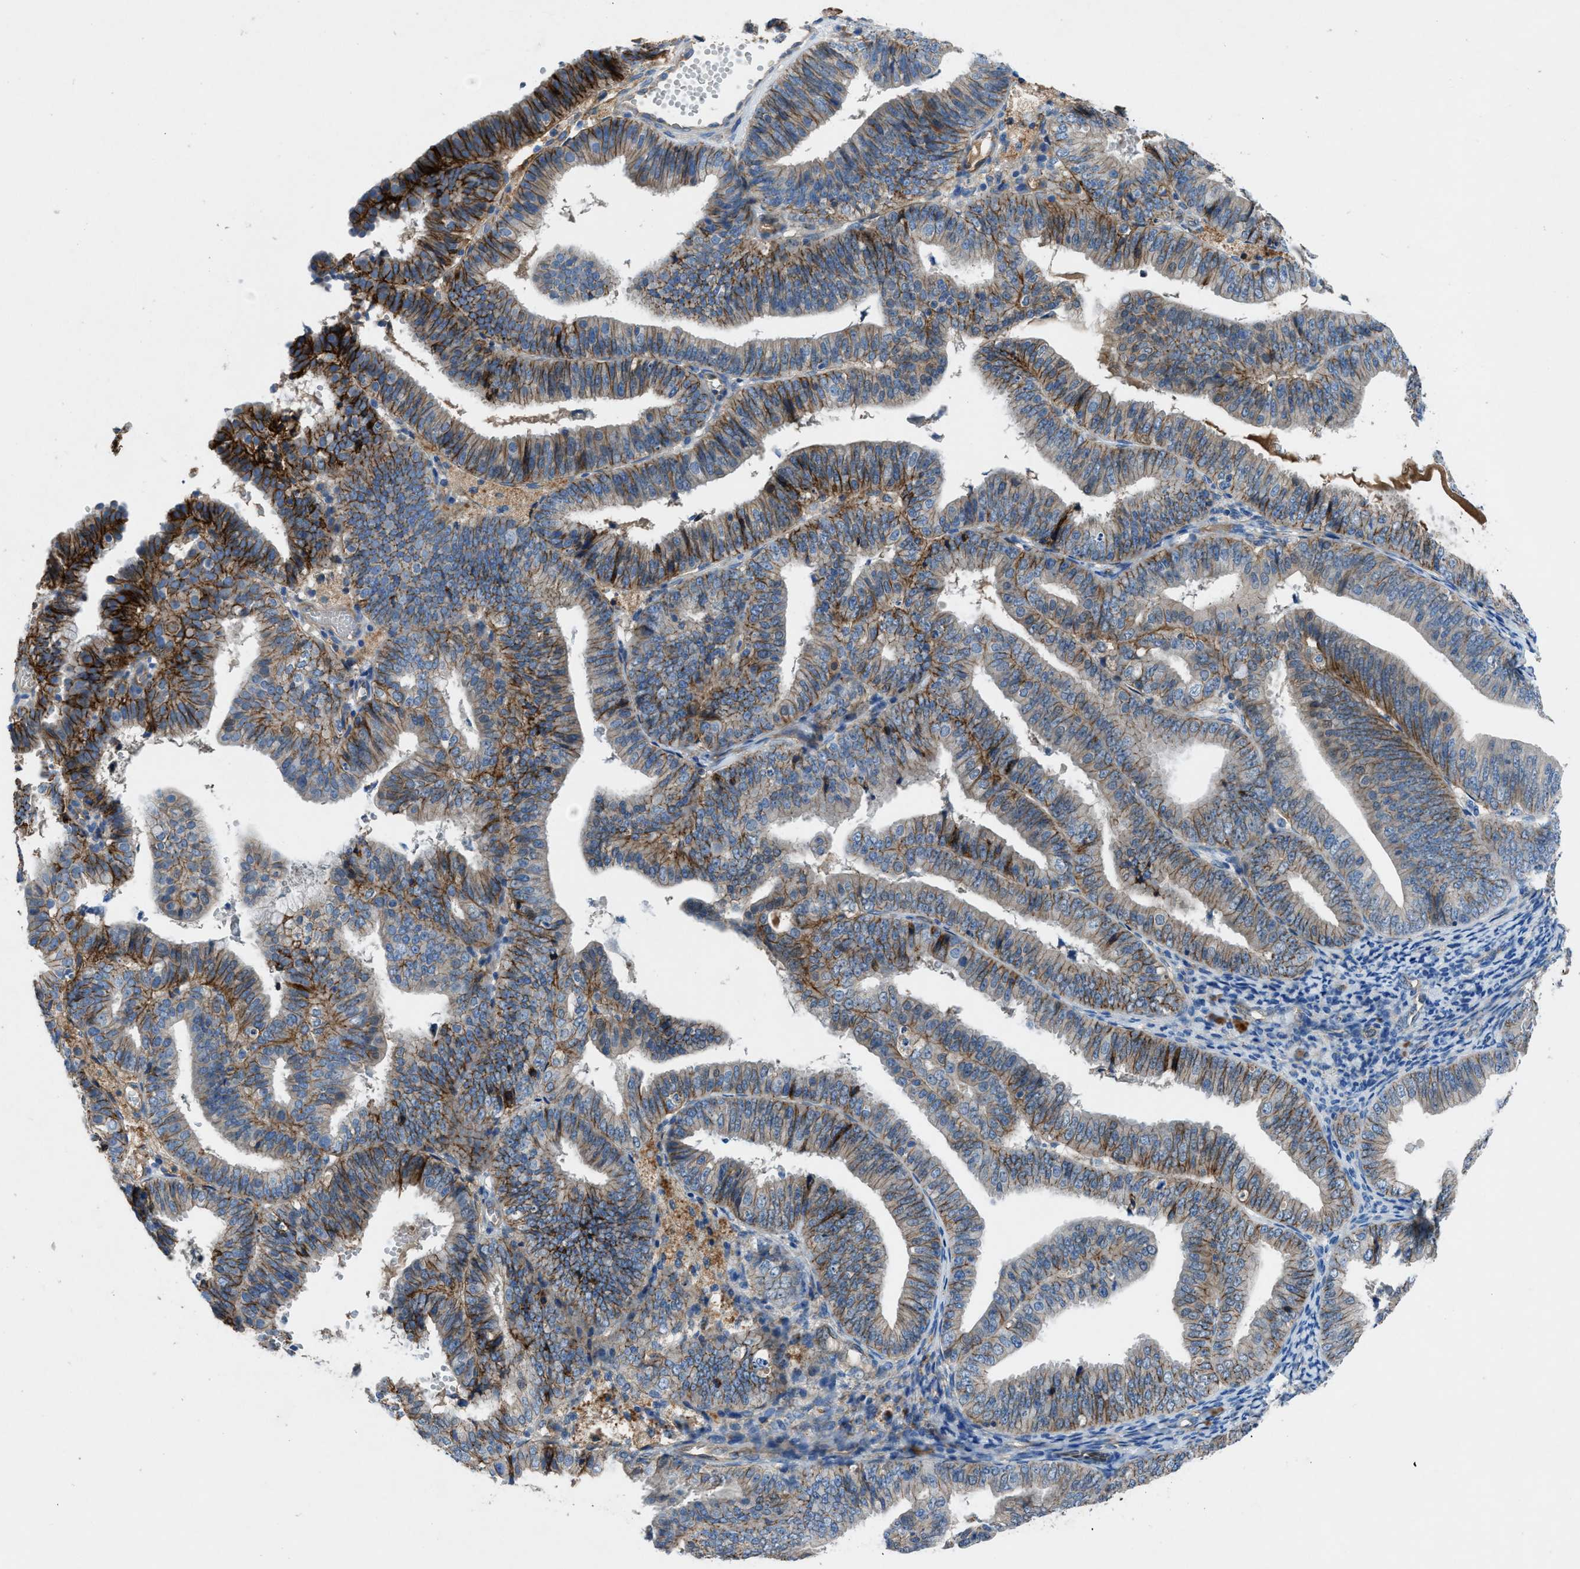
{"staining": {"intensity": "moderate", "quantity": "25%-75%", "location": "cytoplasmic/membranous"}, "tissue": "endometrial cancer", "cell_type": "Tumor cells", "image_type": "cancer", "snomed": [{"axis": "morphology", "description": "Adenocarcinoma, NOS"}, {"axis": "topography", "description": "Endometrium"}], "caption": "High-magnification brightfield microscopy of endometrial adenocarcinoma stained with DAB (brown) and counterstained with hematoxylin (blue). tumor cells exhibit moderate cytoplasmic/membranous staining is identified in approximately25%-75% of cells.", "gene": "PTGFRN", "patient": {"sex": "female", "age": 63}}